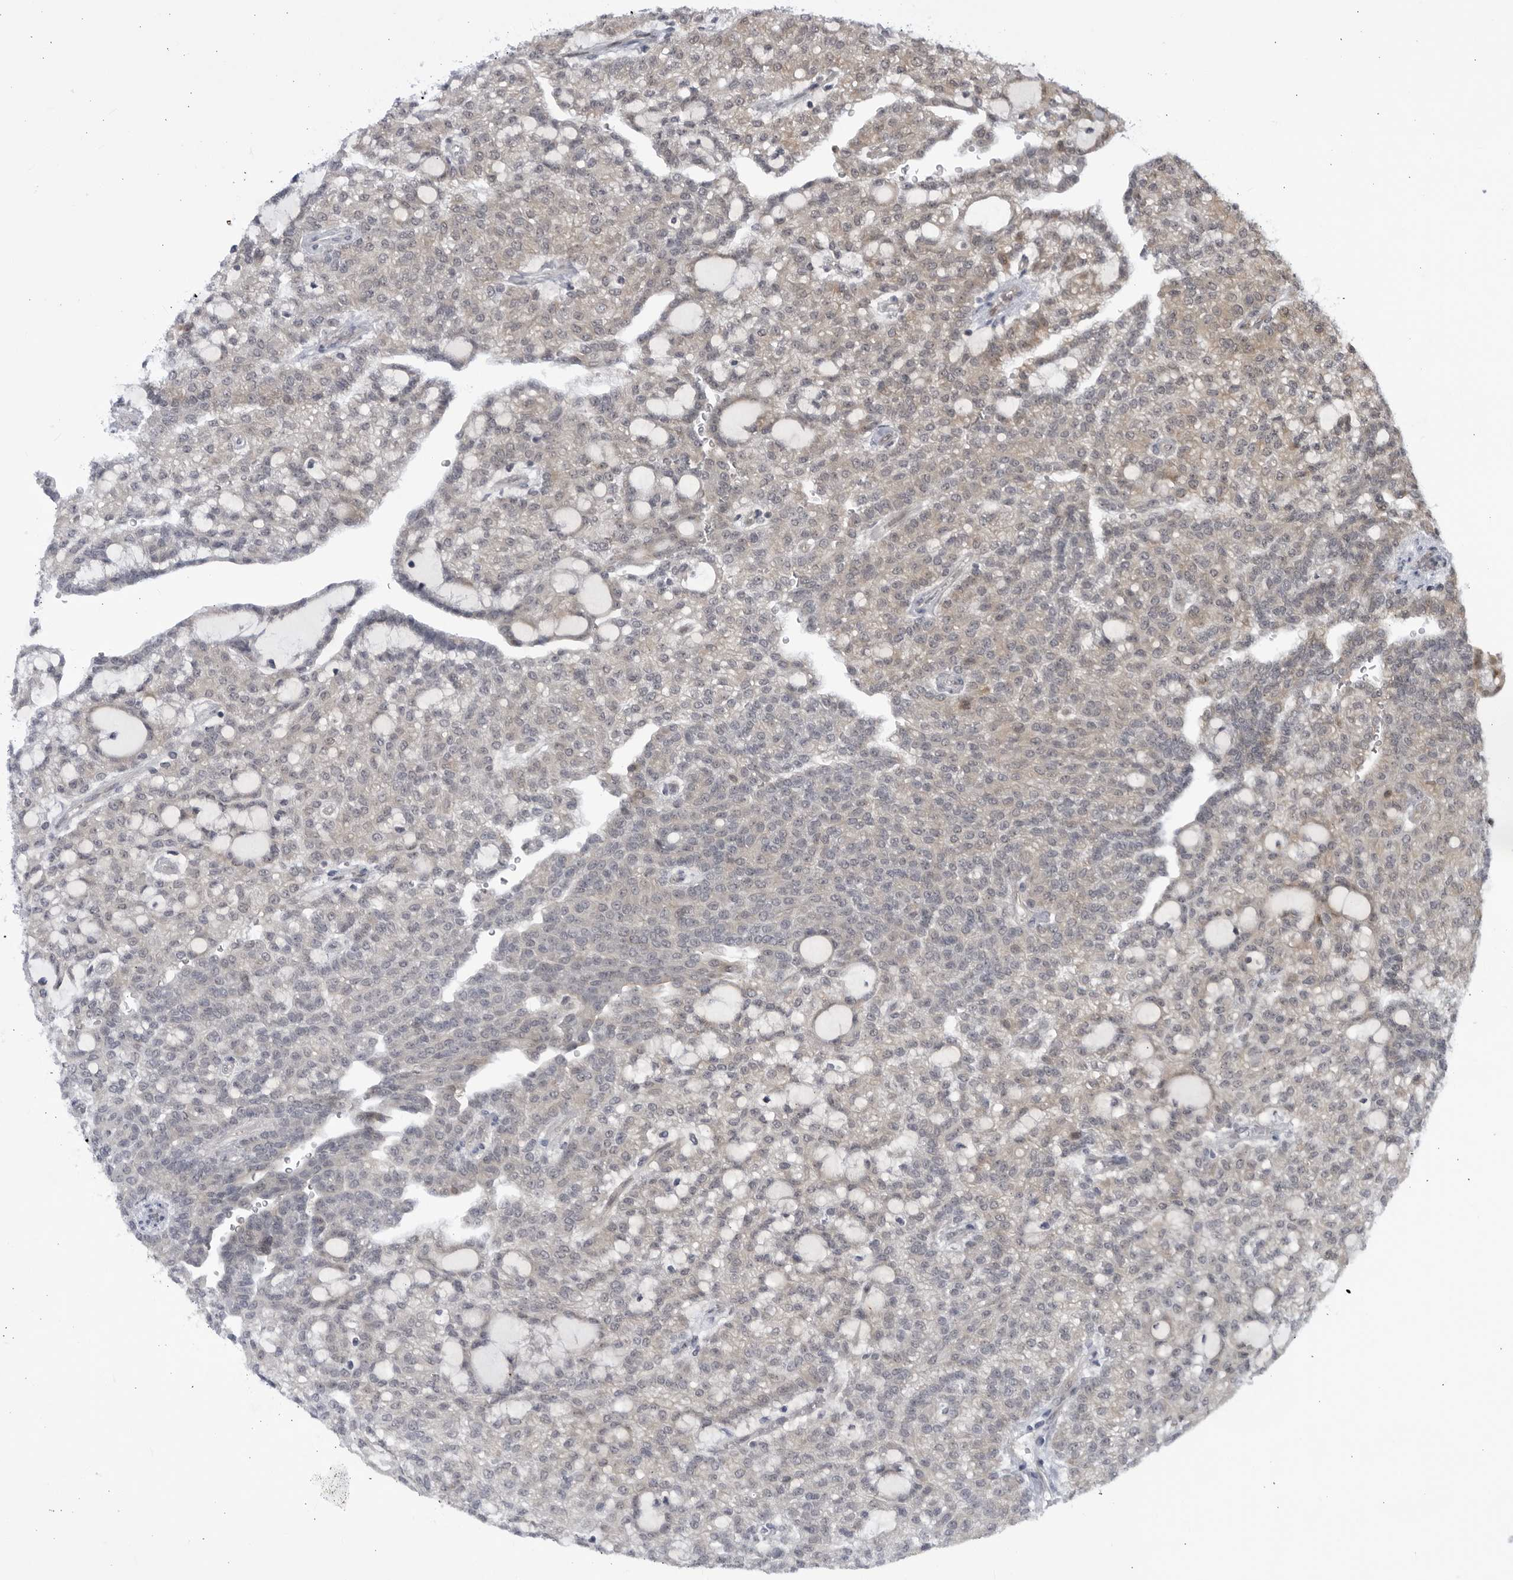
{"staining": {"intensity": "weak", "quantity": "<25%", "location": "cytoplasmic/membranous"}, "tissue": "renal cancer", "cell_type": "Tumor cells", "image_type": "cancer", "snomed": [{"axis": "morphology", "description": "Adenocarcinoma, NOS"}, {"axis": "topography", "description": "Kidney"}], "caption": "Photomicrograph shows no significant protein expression in tumor cells of adenocarcinoma (renal).", "gene": "ITGB3BP", "patient": {"sex": "male", "age": 63}}